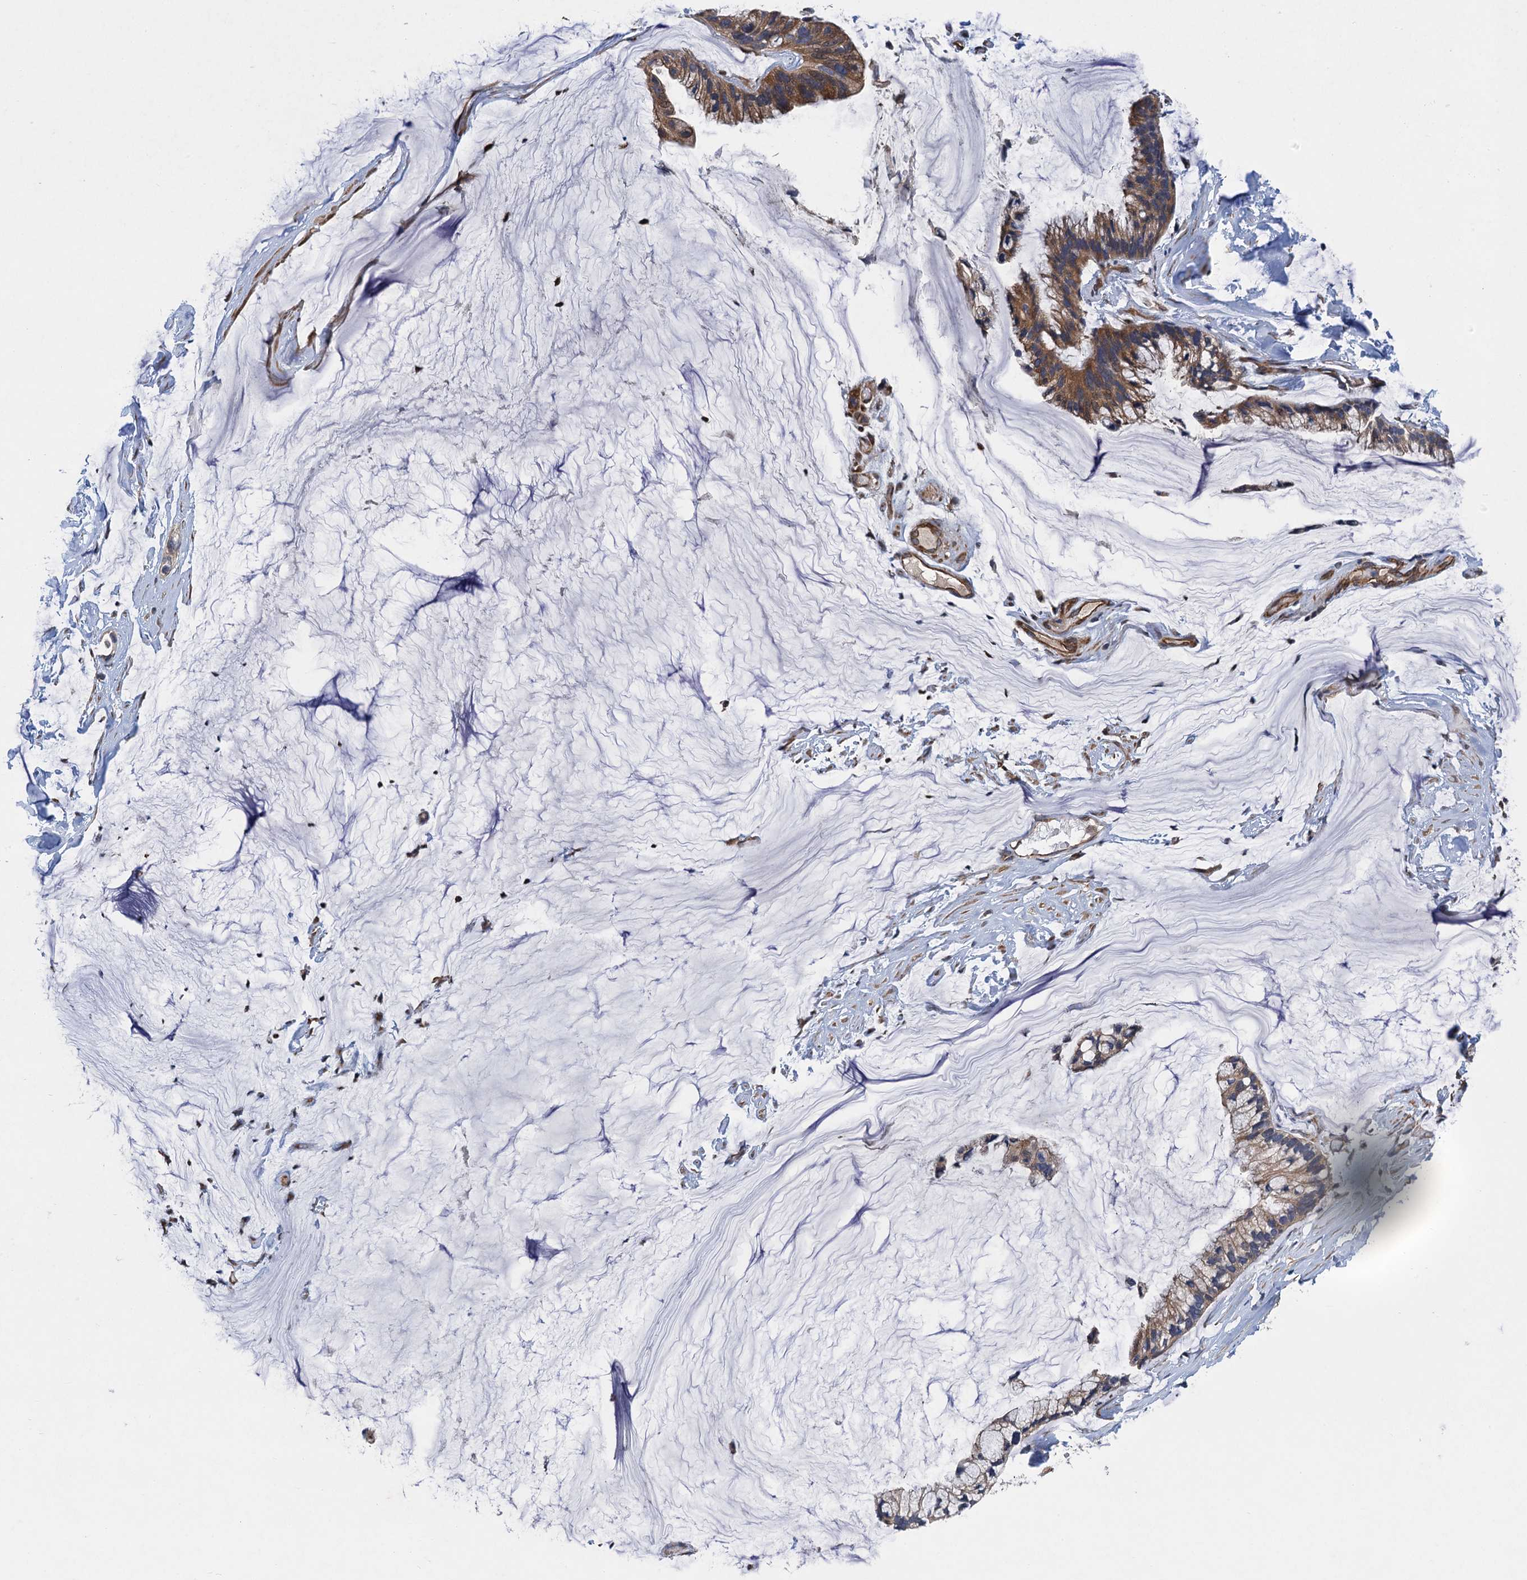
{"staining": {"intensity": "moderate", "quantity": ">75%", "location": "cytoplasmic/membranous"}, "tissue": "ovarian cancer", "cell_type": "Tumor cells", "image_type": "cancer", "snomed": [{"axis": "morphology", "description": "Cystadenocarcinoma, mucinous, NOS"}, {"axis": "topography", "description": "Ovary"}], "caption": "IHC of human ovarian cancer (mucinous cystadenocarcinoma) displays medium levels of moderate cytoplasmic/membranous staining in about >75% of tumor cells. (DAB (3,3'-diaminobenzidine) IHC, brown staining for protein, blue staining for nuclei).", "gene": "PJA2", "patient": {"sex": "female", "age": 39}}